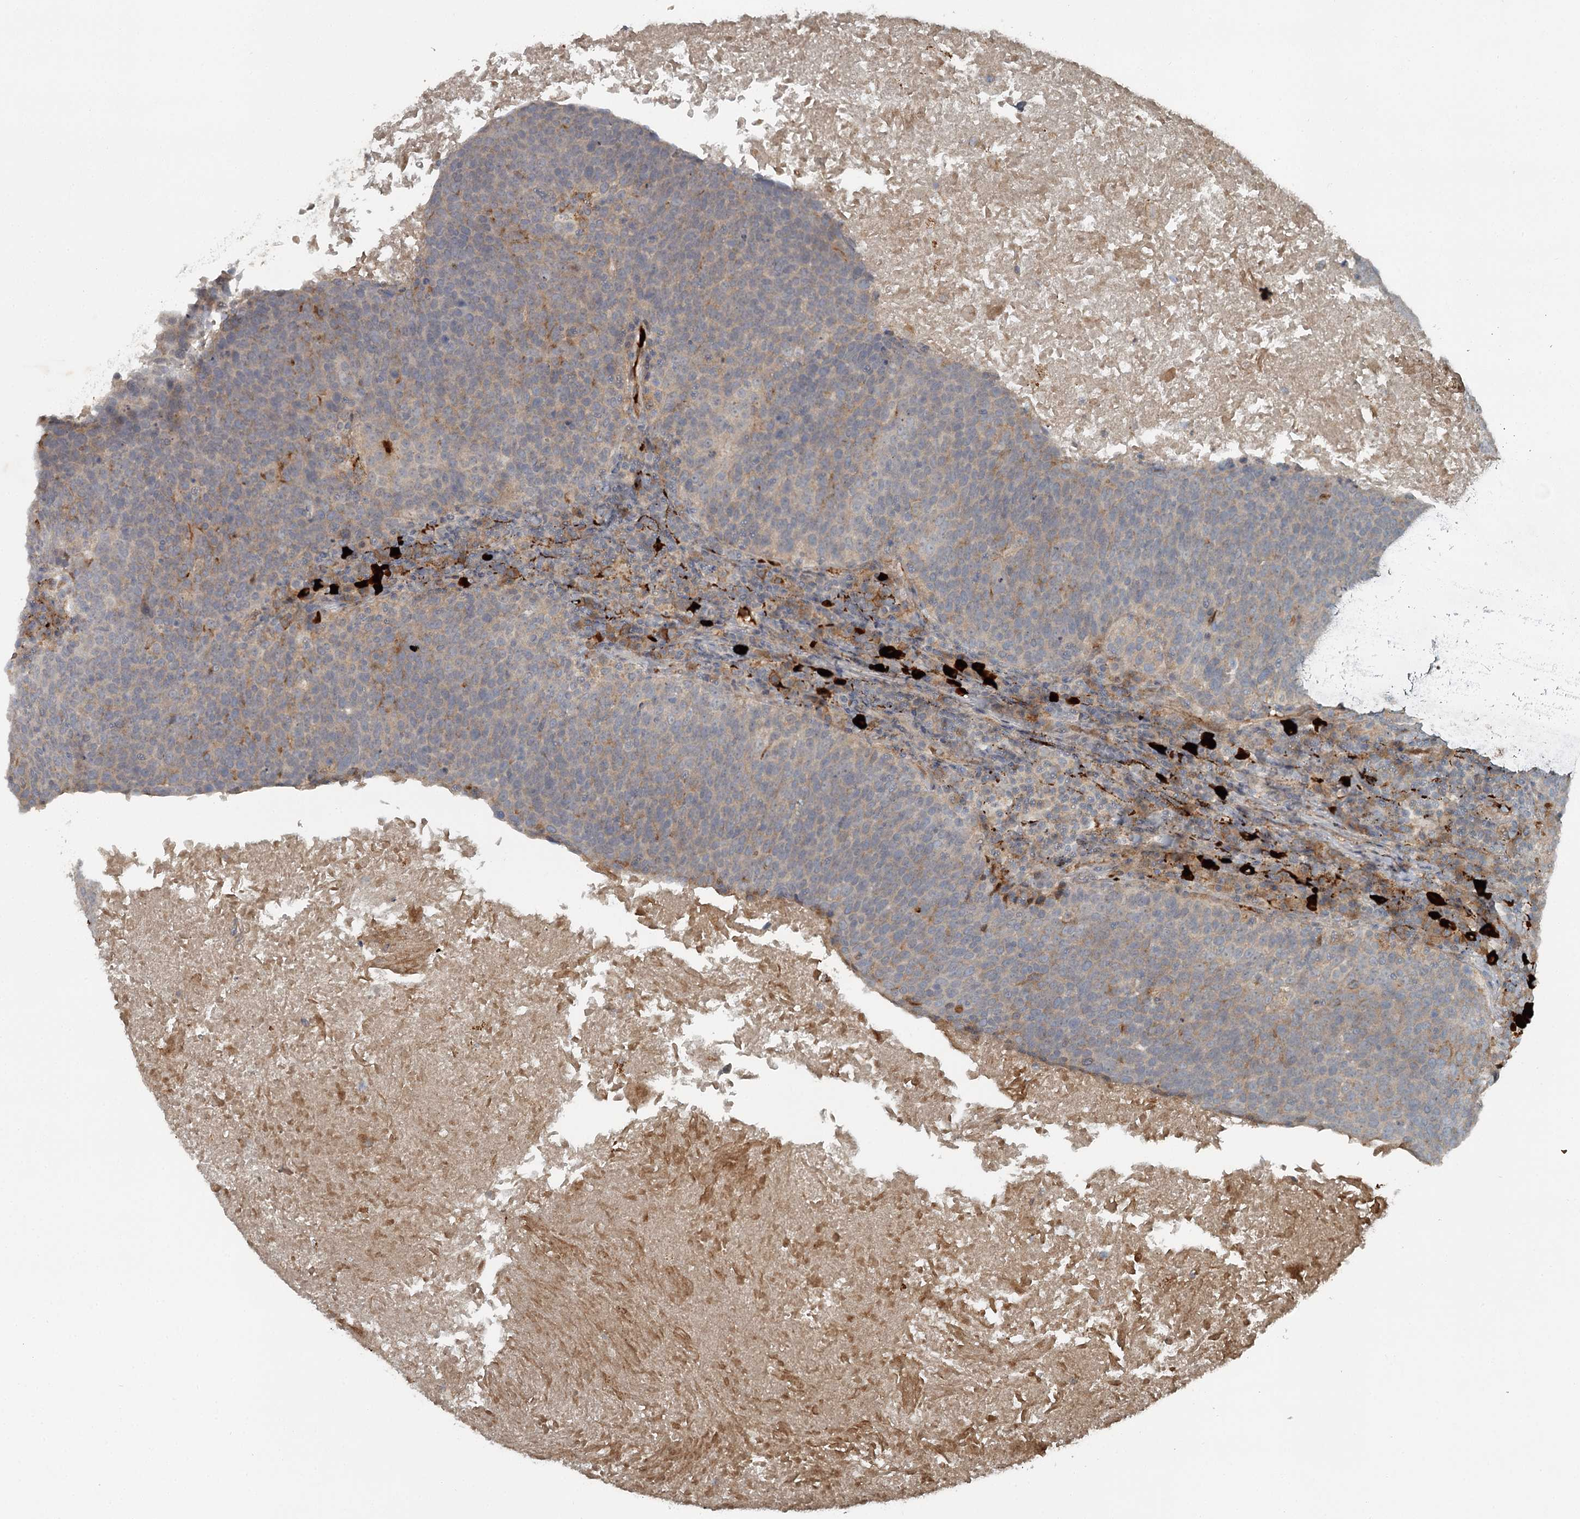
{"staining": {"intensity": "moderate", "quantity": "<25%", "location": "cytoplasmic/membranous"}, "tissue": "head and neck cancer", "cell_type": "Tumor cells", "image_type": "cancer", "snomed": [{"axis": "morphology", "description": "Squamous cell carcinoma, NOS"}, {"axis": "morphology", "description": "Squamous cell carcinoma, metastatic, NOS"}, {"axis": "topography", "description": "Lymph node"}, {"axis": "topography", "description": "Head-Neck"}], "caption": "The immunohistochemical stain labels moderate cytoplasmic/membranous staining in tumor cells of head and neck cancer (metastatic squamous cell carcinoma) tissue.", "gene": "SLC39A8", "patient": {"sex": "male", "age": 62}}